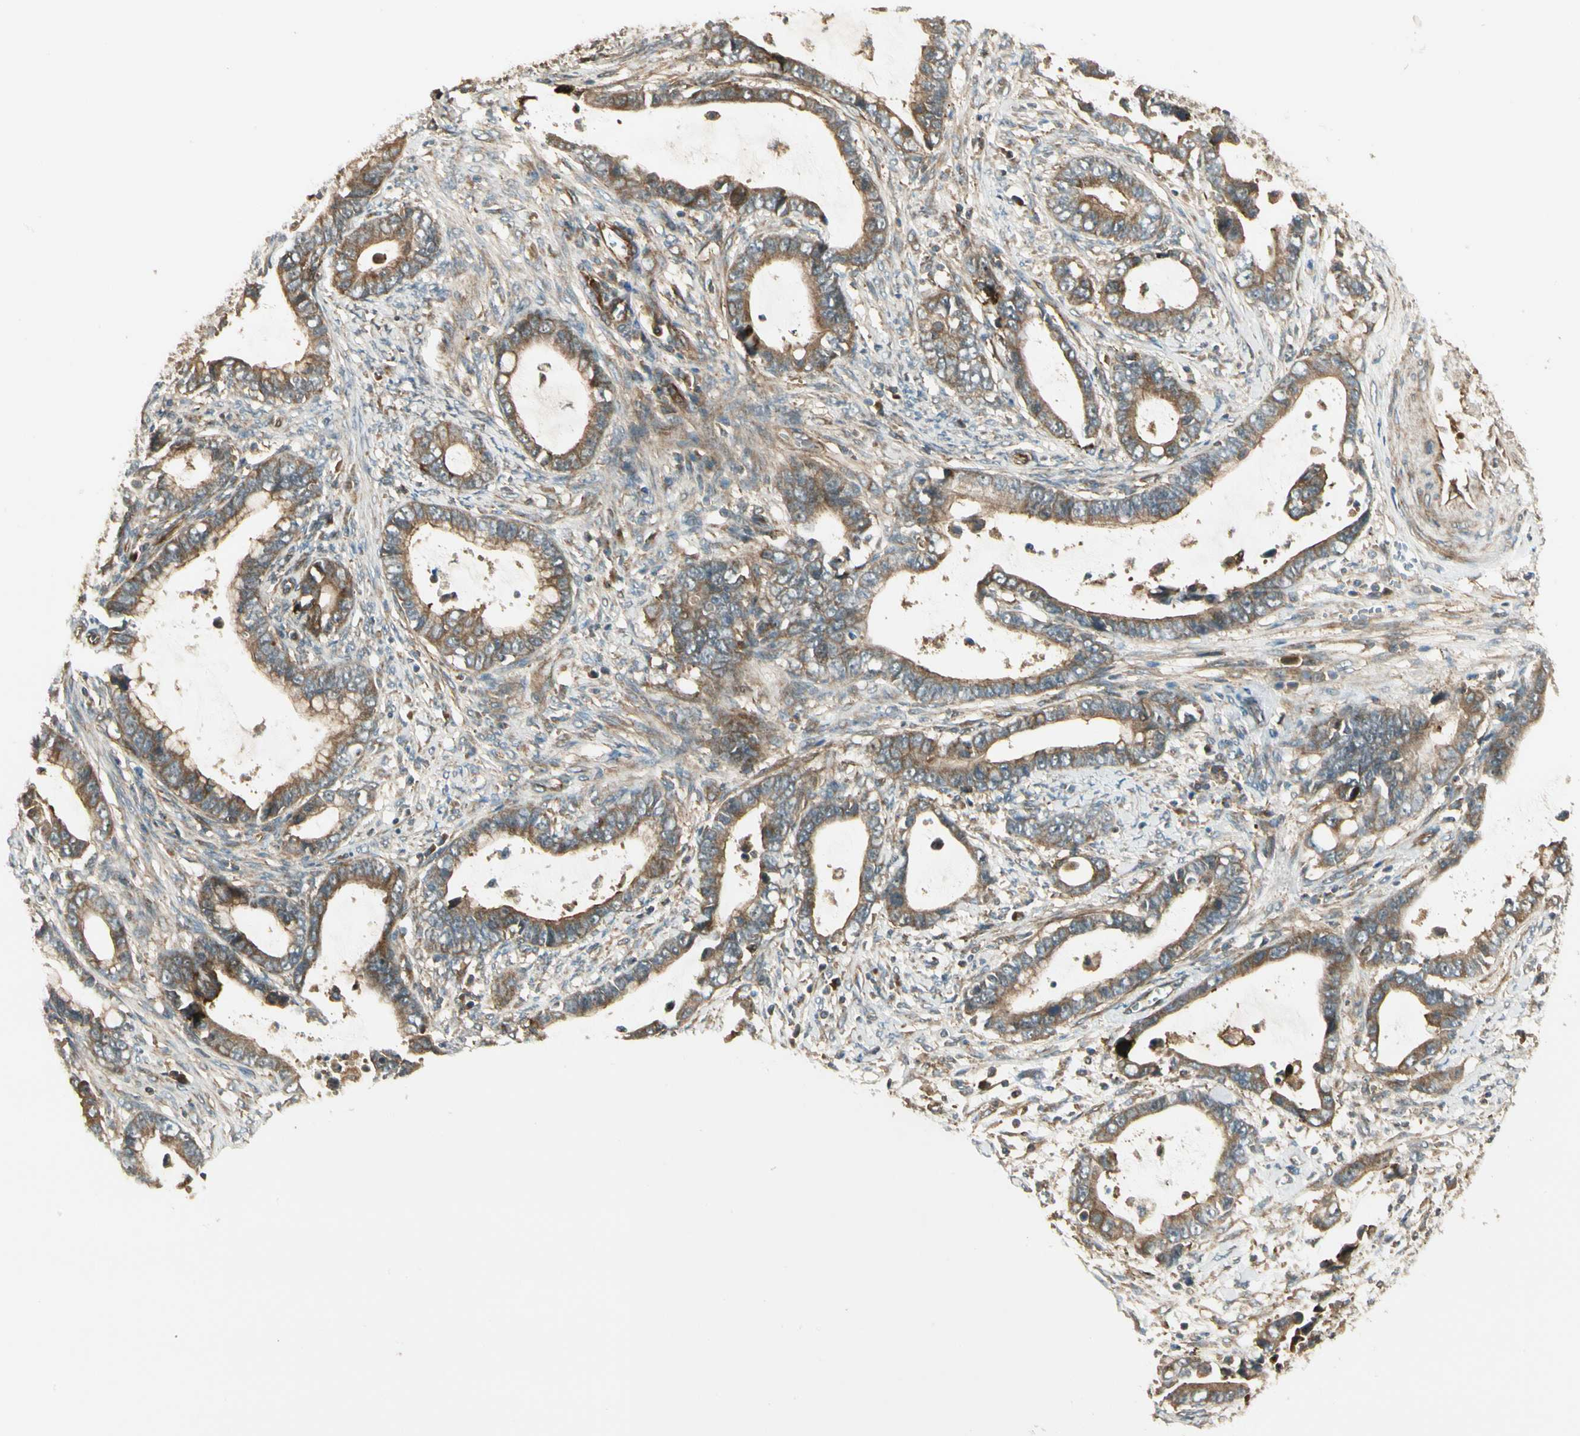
{"staining": {"intensity": "moderate", "quantity": ">75%", "location": "cytoplasmic/membranous"}, "tissue": "cervical cancer", "cell_type": "Tumor cells", "image_type": "cancer", "snomed": [{"axis": "morphology", "description": "Adenocarcinoma, NOS"}, {"axis": "topography", "description": "Cervix"}], "caption": "Cervical cancer (adenocarcinoma) stained for a protein (brown) reveals moderate cytoplasmic/membranous positive staining in about >75% of tumor cells.", "gene": "FKBP15", "patient": {"sex": "female", "age": 44}}